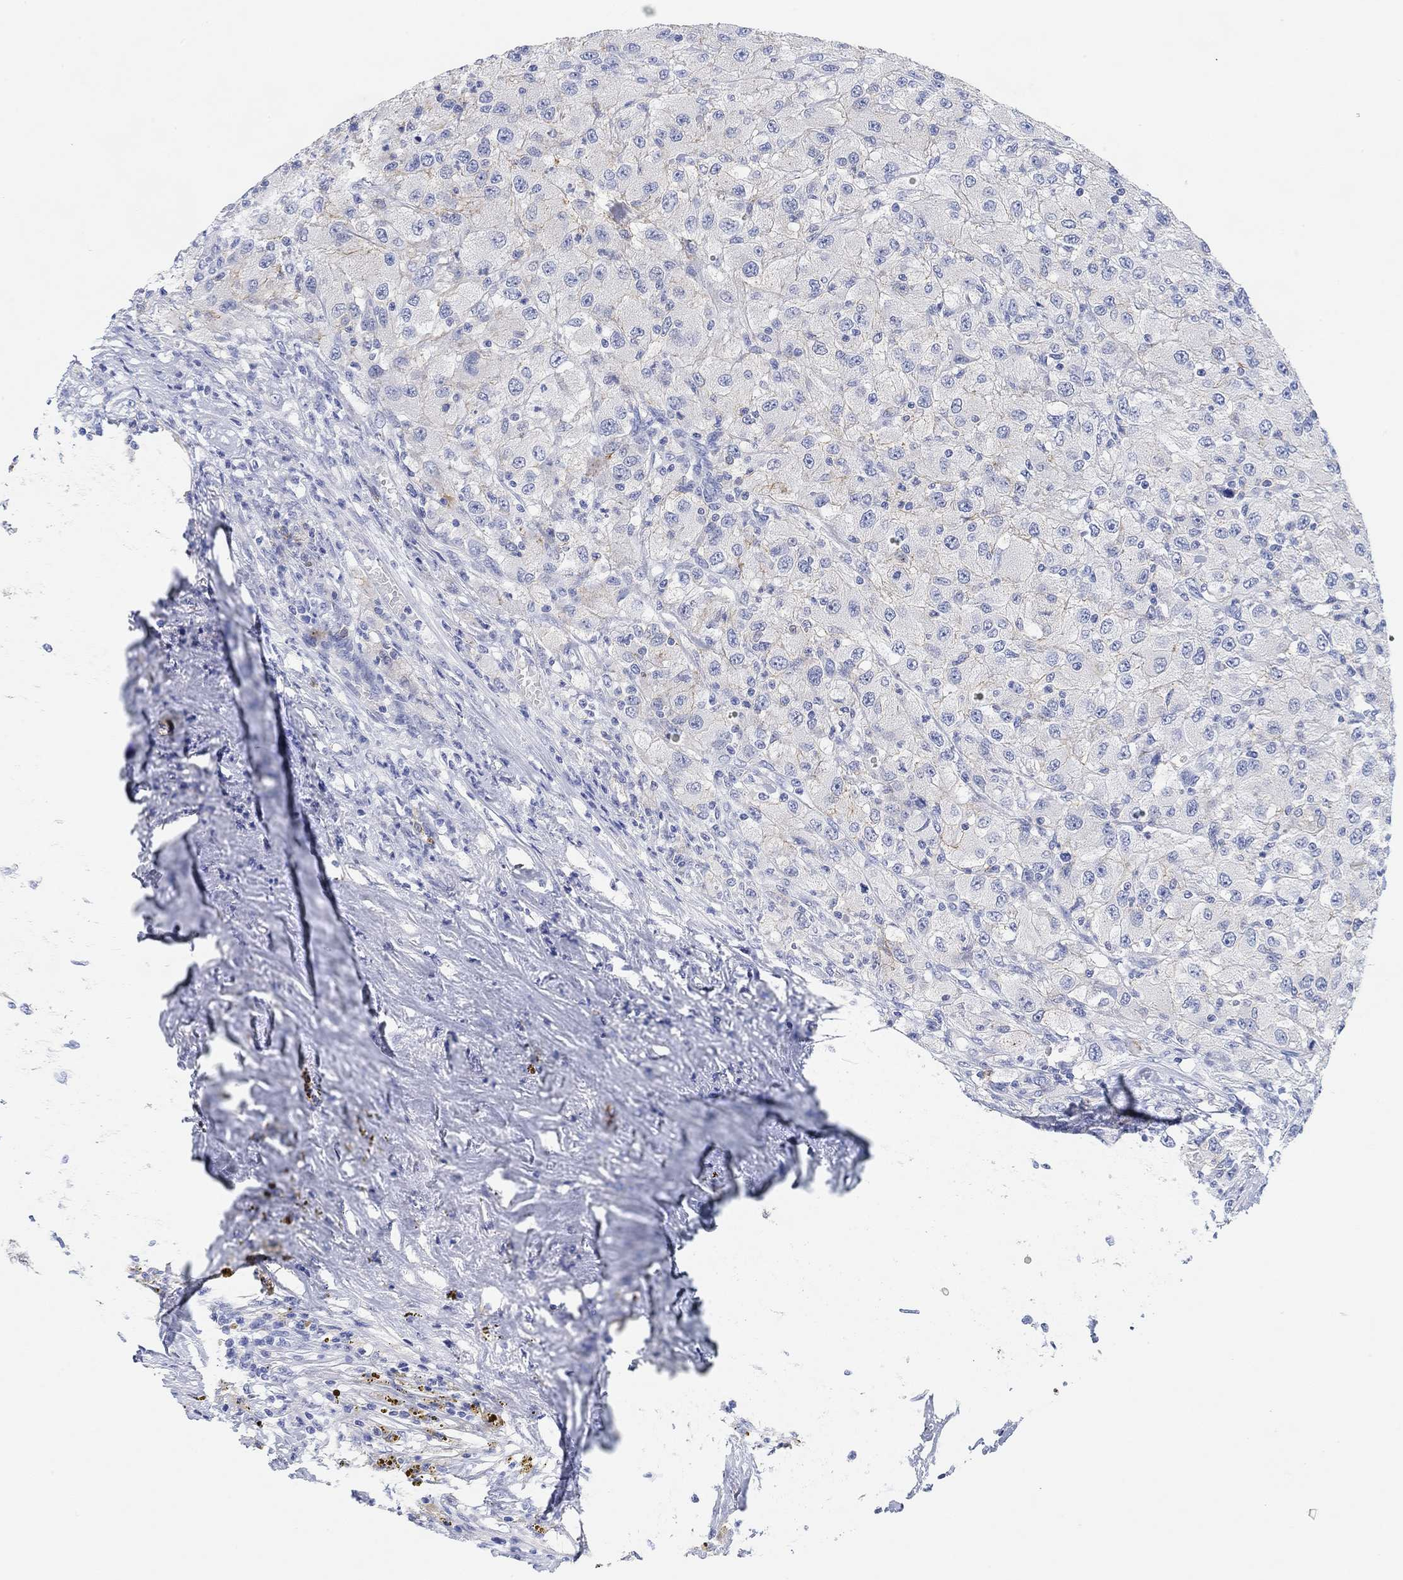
{"staining": {"intensity": "weak", "quantity": "<25%", "location": "cytoplasmic/membranous"}, "tissue": "renal cancer", "cell_type": "Tumor cells", "image_type": "cancer", "snomed": [{"axis": "morphology", "description": "Adenocarcinoma, NOS"}, {"axis": "topography", "description": "Kidney"}], "caption": "Human renal cancer stained for a protein using IHC demonstrates no expression in tumor cells.", "gene": "RGS1", "patient": {"sex": "female", "age": 67}}